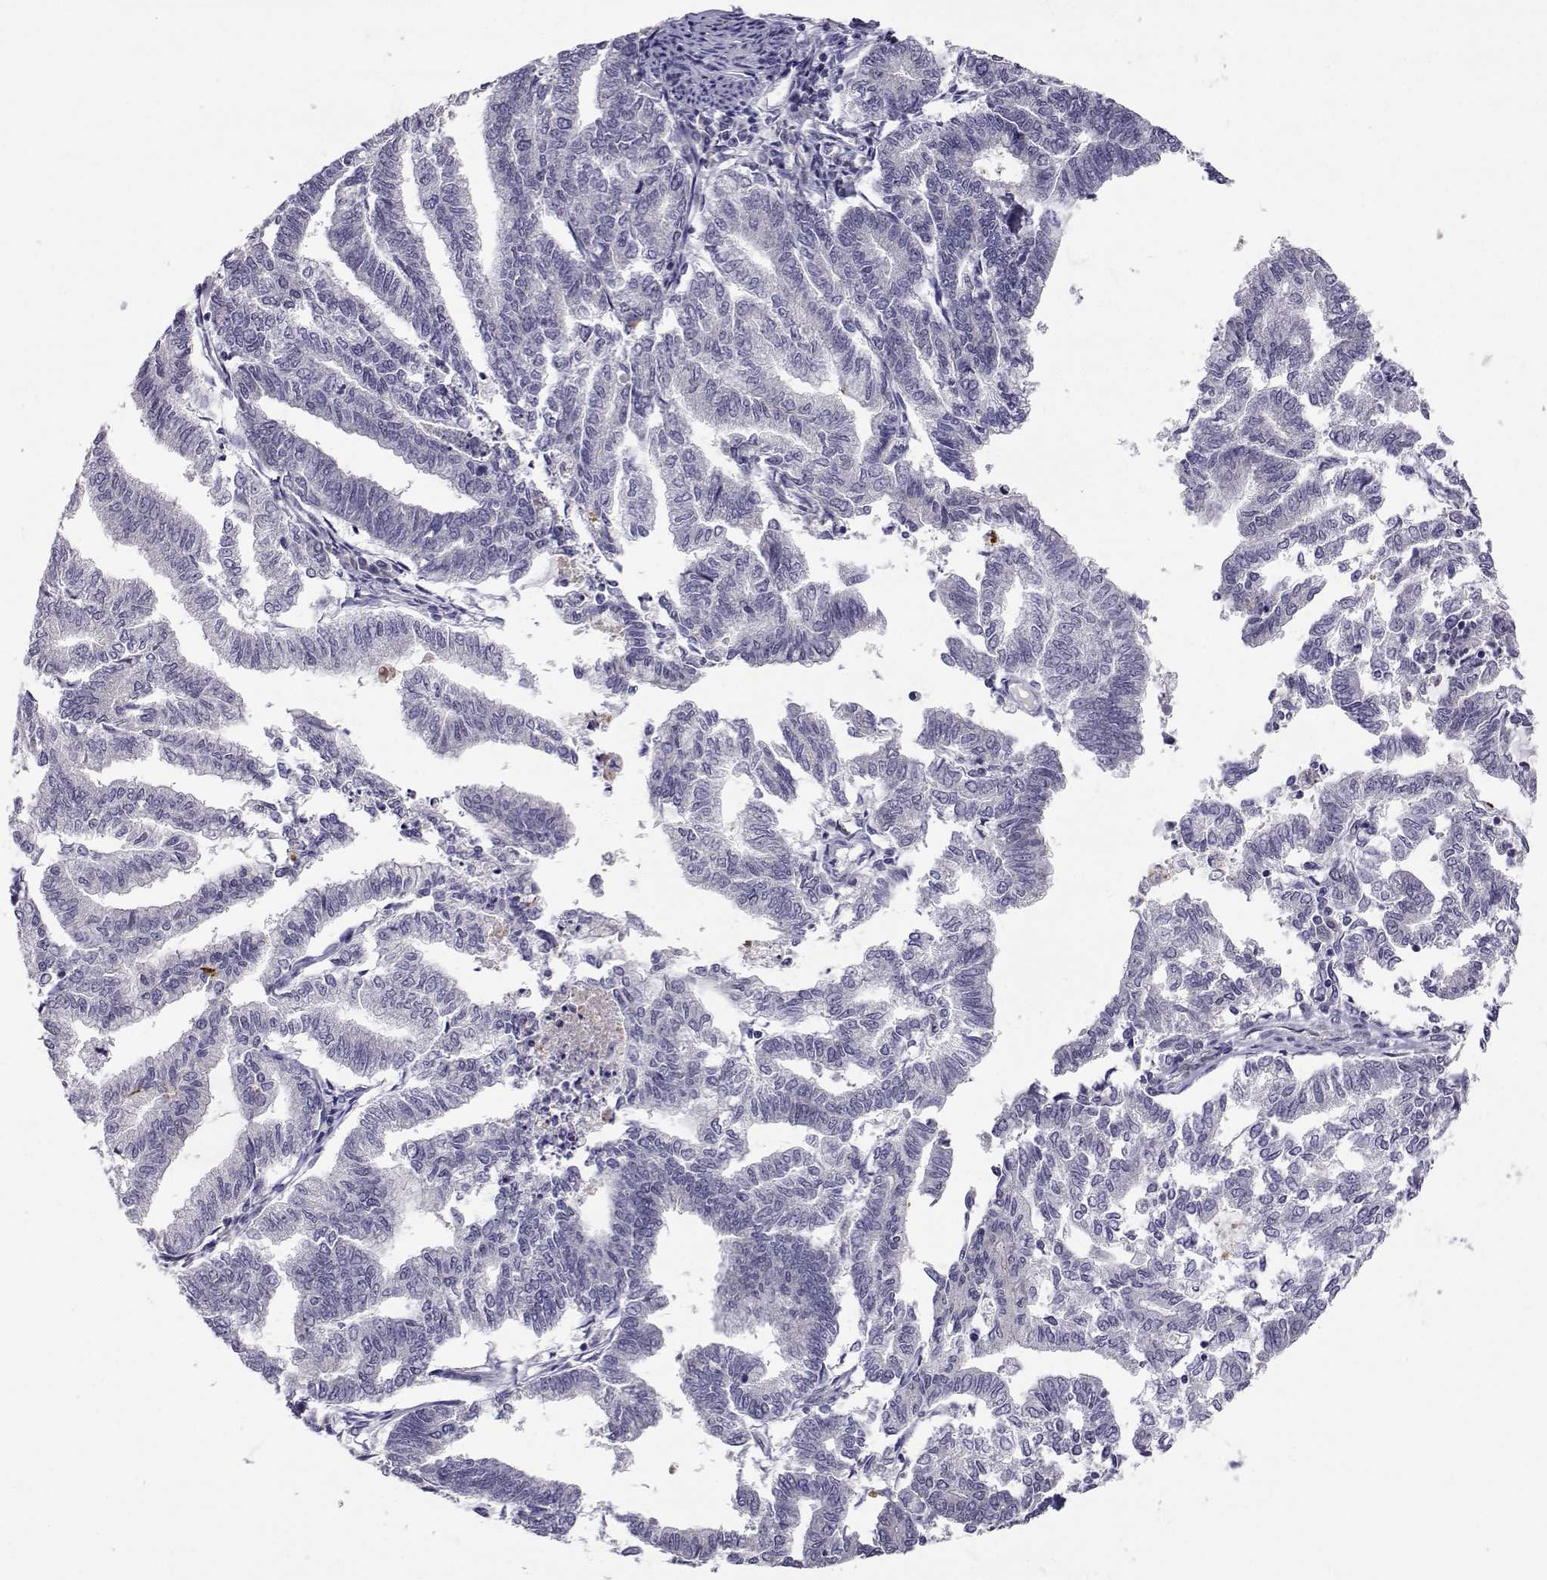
{"staining": {"intensity": "negative", "quantity": "none", "location": "none"}, "tissue": "endometrial cancer", "cell_type": "Tumor cells", "image_type": "cancer", "snomed": [{"axis": "morphology", "description": "Adenocarcinoma, NOS"}, {"axis": "topography", "description": "Endometrium"}], "caption": "IHC image of neoplastic tissue: human endometrial cancer (adenocarcinoma) stained with DAB displays no significant protein expression in tumor cells. (Brightfield microscopy of DAB (3,3'-diaminobenzidine) immunohistochemistry at high magnification).", "gene": "SLC6A3", "patient": {"sex": "female", "age": 79}}